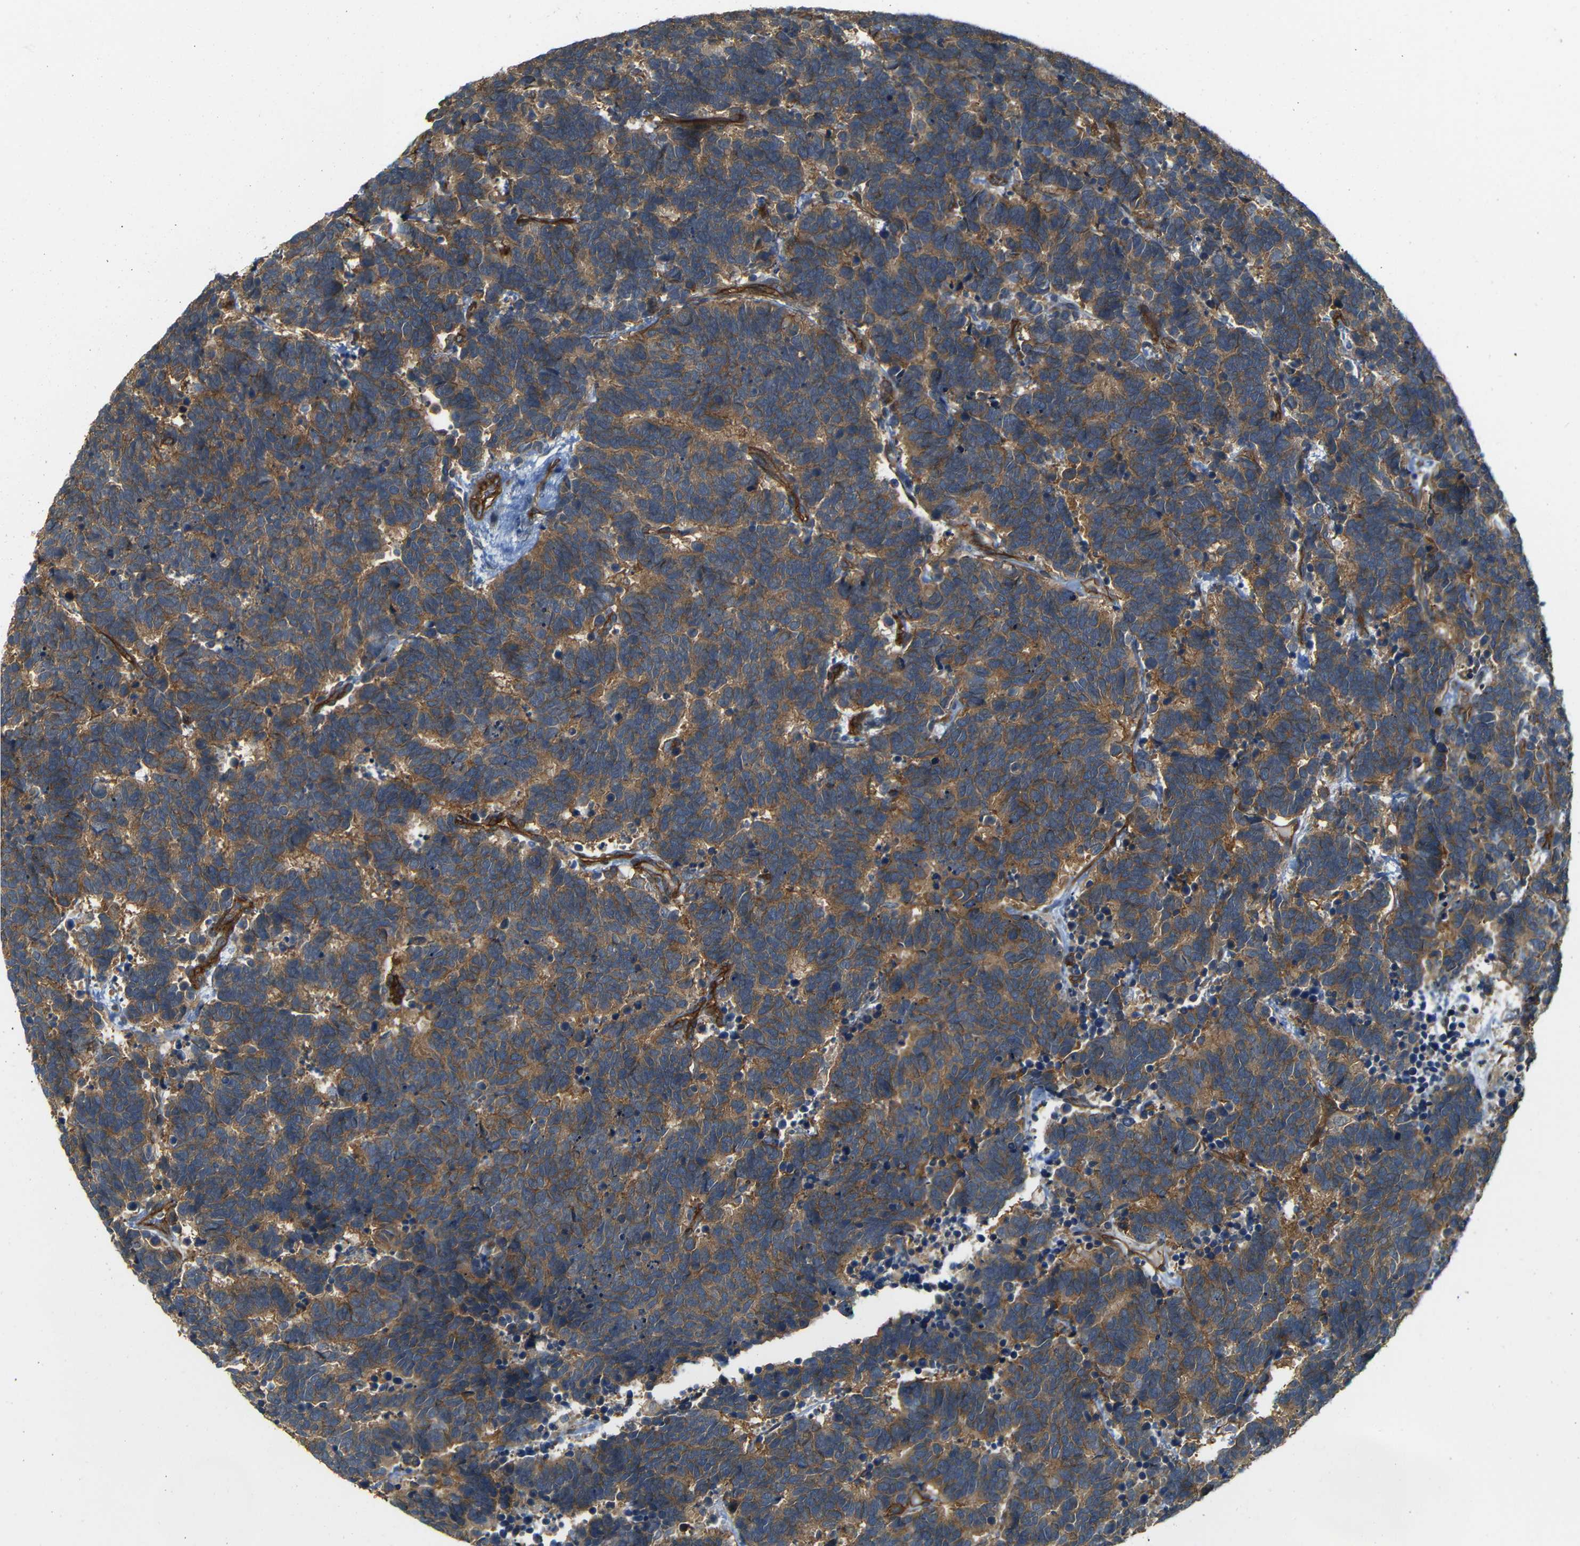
{"staining": {"intensity": "moderate", "quantity": ">75%", "location": "cytoplasmic/membranous"}, "tissue": "carcinoid", "cell_type": "Tumor cells", "image_type": "cancer", "snomed": [{"axis": "morphology", "description": "Carcinoma, NOS"}, {"axis": "morphology", "description": "Carcinoid, malignant, NOS"}, {"axis": "topography", "description": "Urinary bladder"}], "caption": "An image of carcinoid stained for a protein reveals moderate cytoplasmic/membranous brown staining in tumor cells.", "gene": "RELL1", "patient": {"sex": "male", "age": 57}}